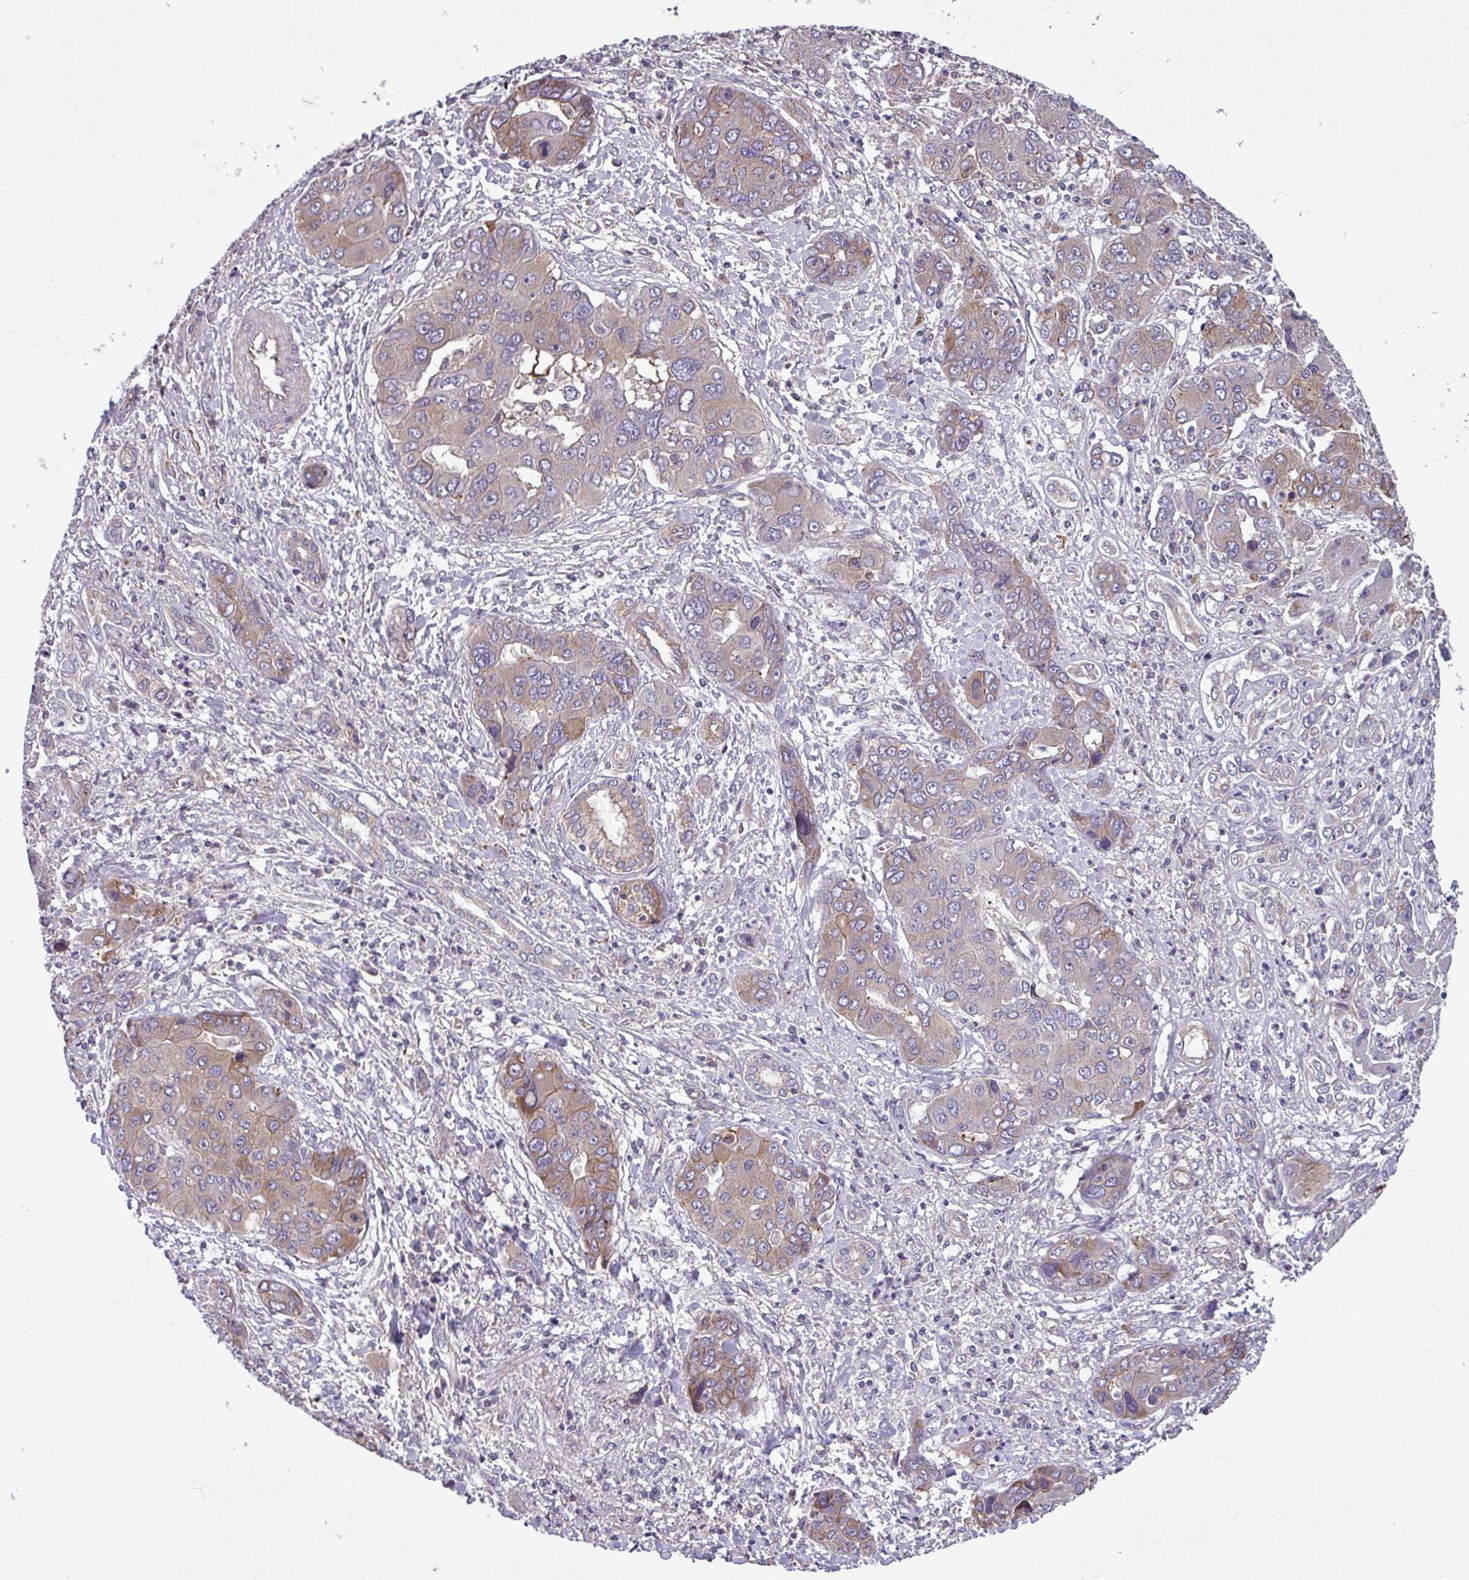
{"staining": {"intensity": "moderate", "quantity": "<25%", "location": "cytoplasmic/membranous"}, "tissue": "liver cancer", "cell_type": "Tumor cells", "image_type": "cancer", "snomed": [{"axis": "morphology", "description": "Cholangiocarcinoma"}, {"axis": "topography", "description": "Liver"}], "caption": "Liver cholangiocarcinoma tissue exhibits moderate cytoplasmic/membranous positivity in approximately <25% of tumor cells, visualized by immunohistochemistry.", "gene": "SLC23A2", "patient": {"sex": "male", "age": 67}}